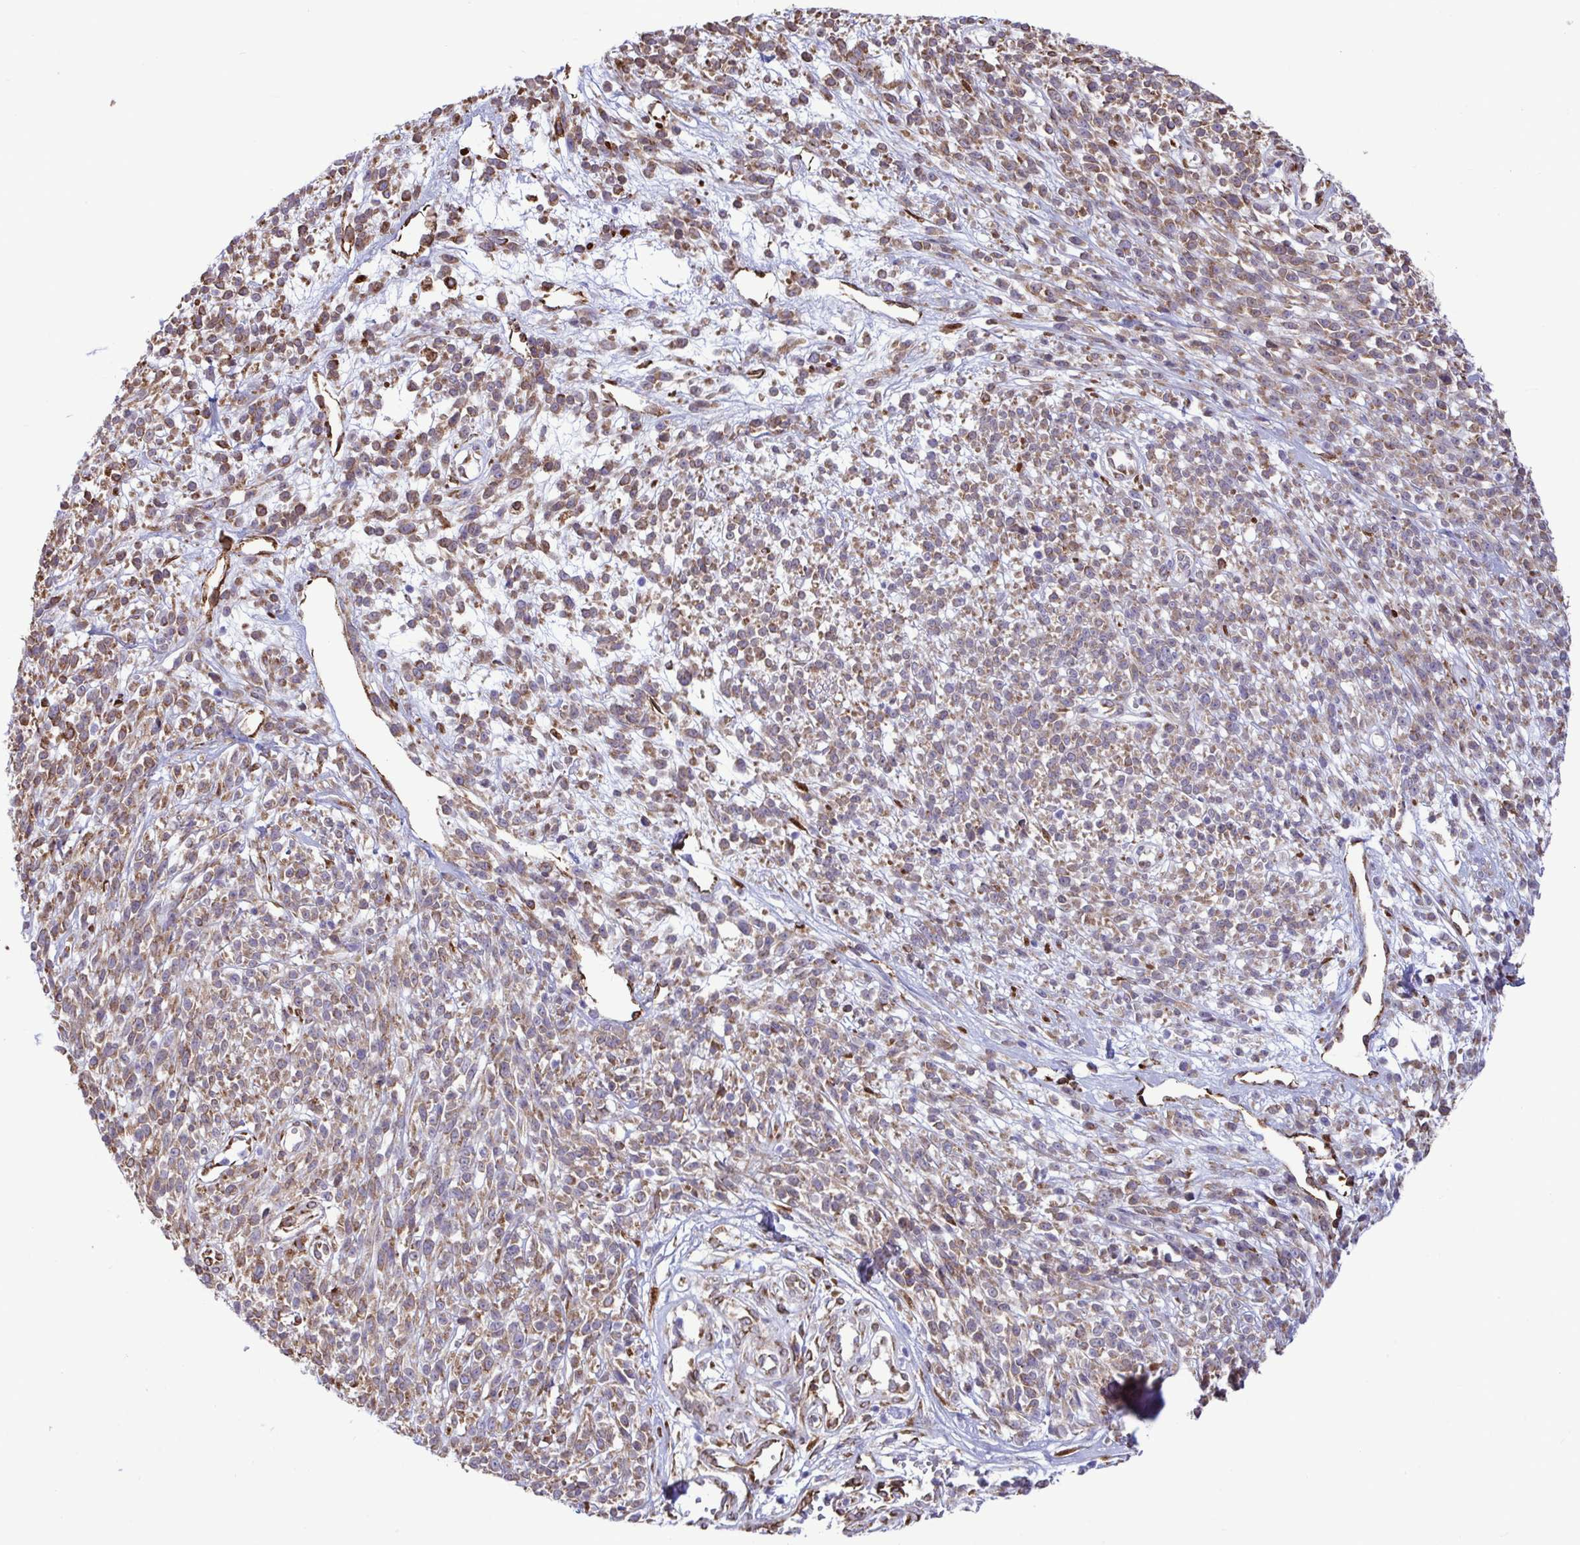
{"staining": {"intensity": "moderate", "quantity": ">75%", "location": "cytoplasmic/membranous"}, "tissue": "melanoma", "cell_type": "Tumor cells", "image_type": "cancer", "snomed": [{"axis": "morphology", "description": "Malignant melanoma, NOS"}, {"axis": "topography", "description": "Skin"}, {"axis": "topography", "description": "Skin of trunk"}], "caption": "A brown stain shows moderate cytoplasmic/membranous positivity of a protein in human melanoma tumor cells.", "gene": "ASPH", "patient": {"sex": "male", "age": 74}}